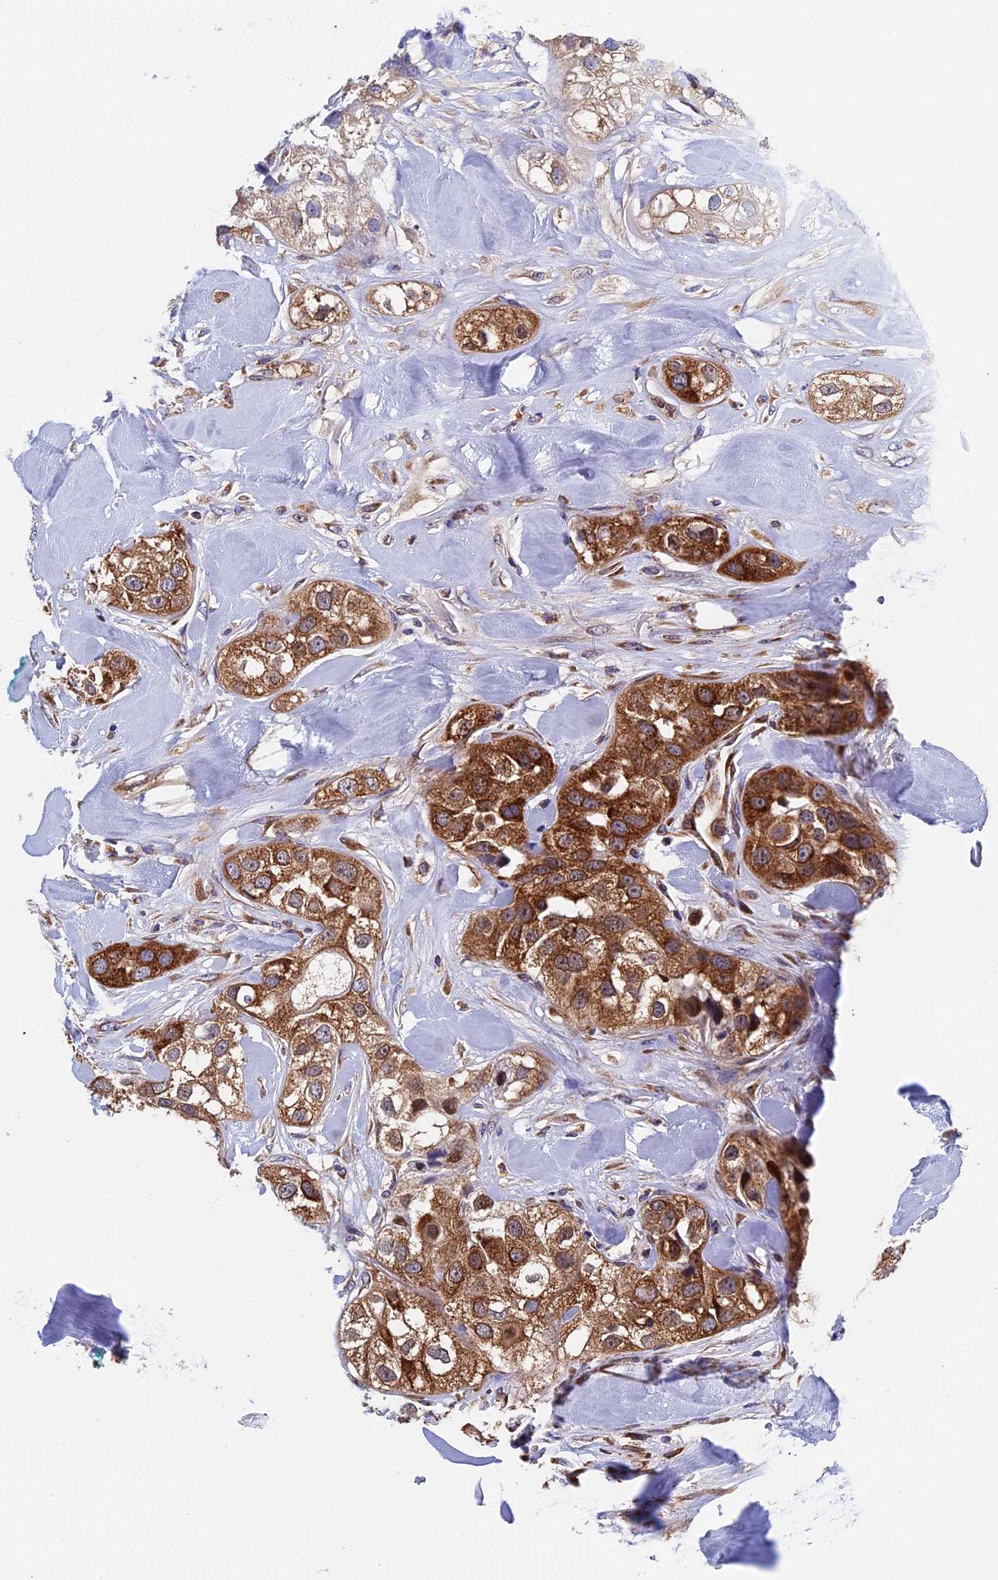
{"staining": {"intensity": "strong", "quantity": ">75%", "location": "cytoplasmic/membranous"}, "tissue": "head and neck cancer", "cell_type": "Tumor cells", "image_type": "cancer", "snomed": [{"axis": "morphology", "description": "Normal tissue, NOS"}, {"axis": "morphology", "description": "Squamous cell carcinoma, NOS"}, {"axis": "topography", "description": "Skeletal muscle"}, {"axis": "topography", "description": "Head-Neck"}], "caption": "Brown immunohistochemical staining in squamous cell carcinoma (head and neck) exhibits strong cytoplasmic/membranous staining in approximately >75% of tumor cells.", "gene": "SLC9A5", "patient": {"sex": "male", "age": 51}}